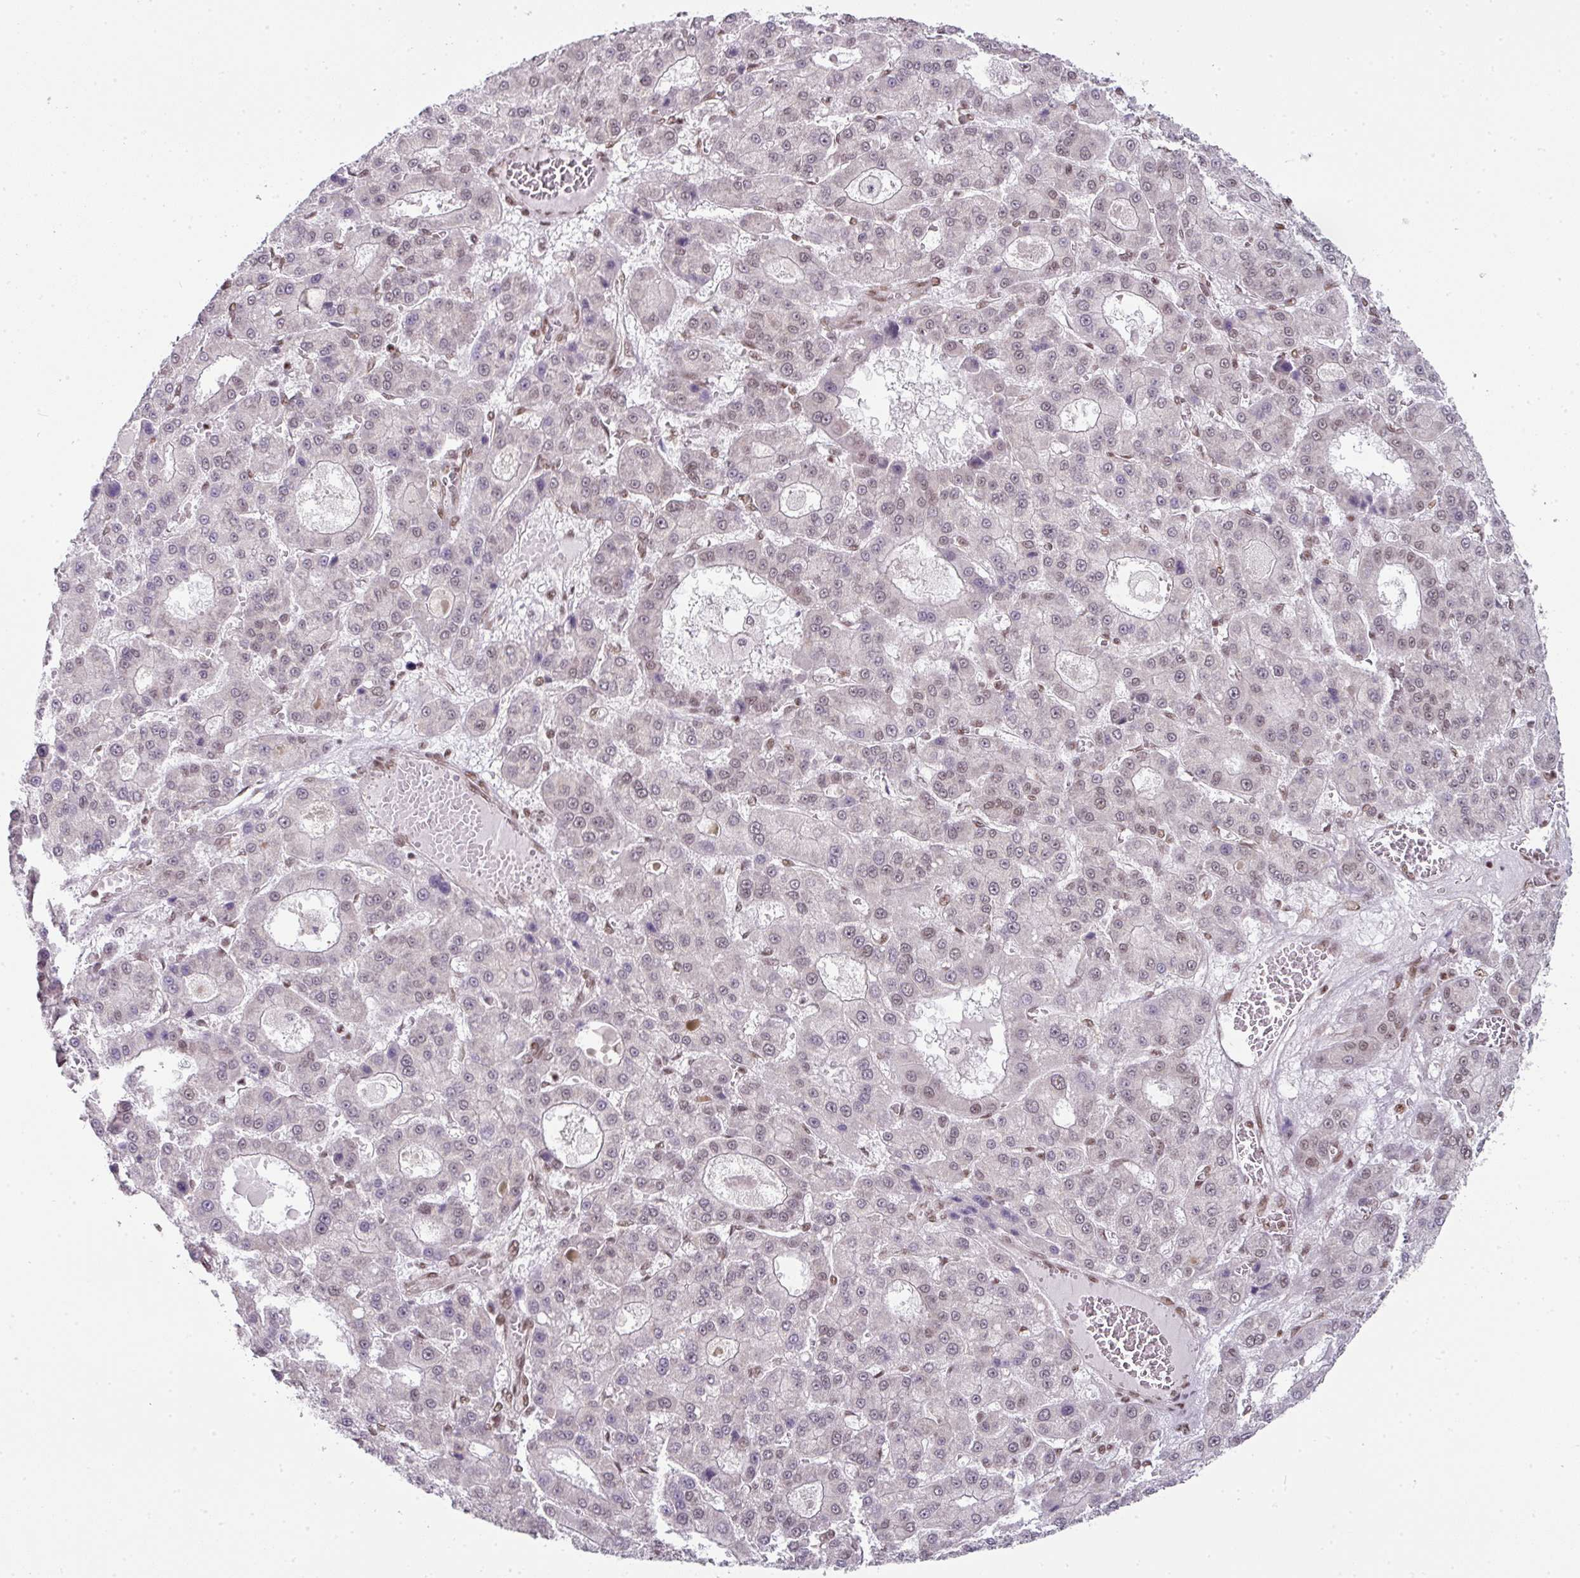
{"staining": {"intensity": "moderate", "quantity": "<25%", "location": "nuclear"}, "tissue": "liver cancer", "cell_type": "Tumor cells", "image_type": "cancer", "snomed": [{"axis": "morphology", "description": "Carcinoma, Hepatocellular, NOS"}, {"axis": "topography", "description": "Liver"}], "caption": "High-power microscopy captured an immunohistochemistry (IHC) micrograph of liver cancer, revealing moderate nuclear staining in approximately <25% of tumor cells. (IHC, brightfield microscopy, high magnification).", "gene": "NFYA", "patient": {"sex": "male", "age": 70}}